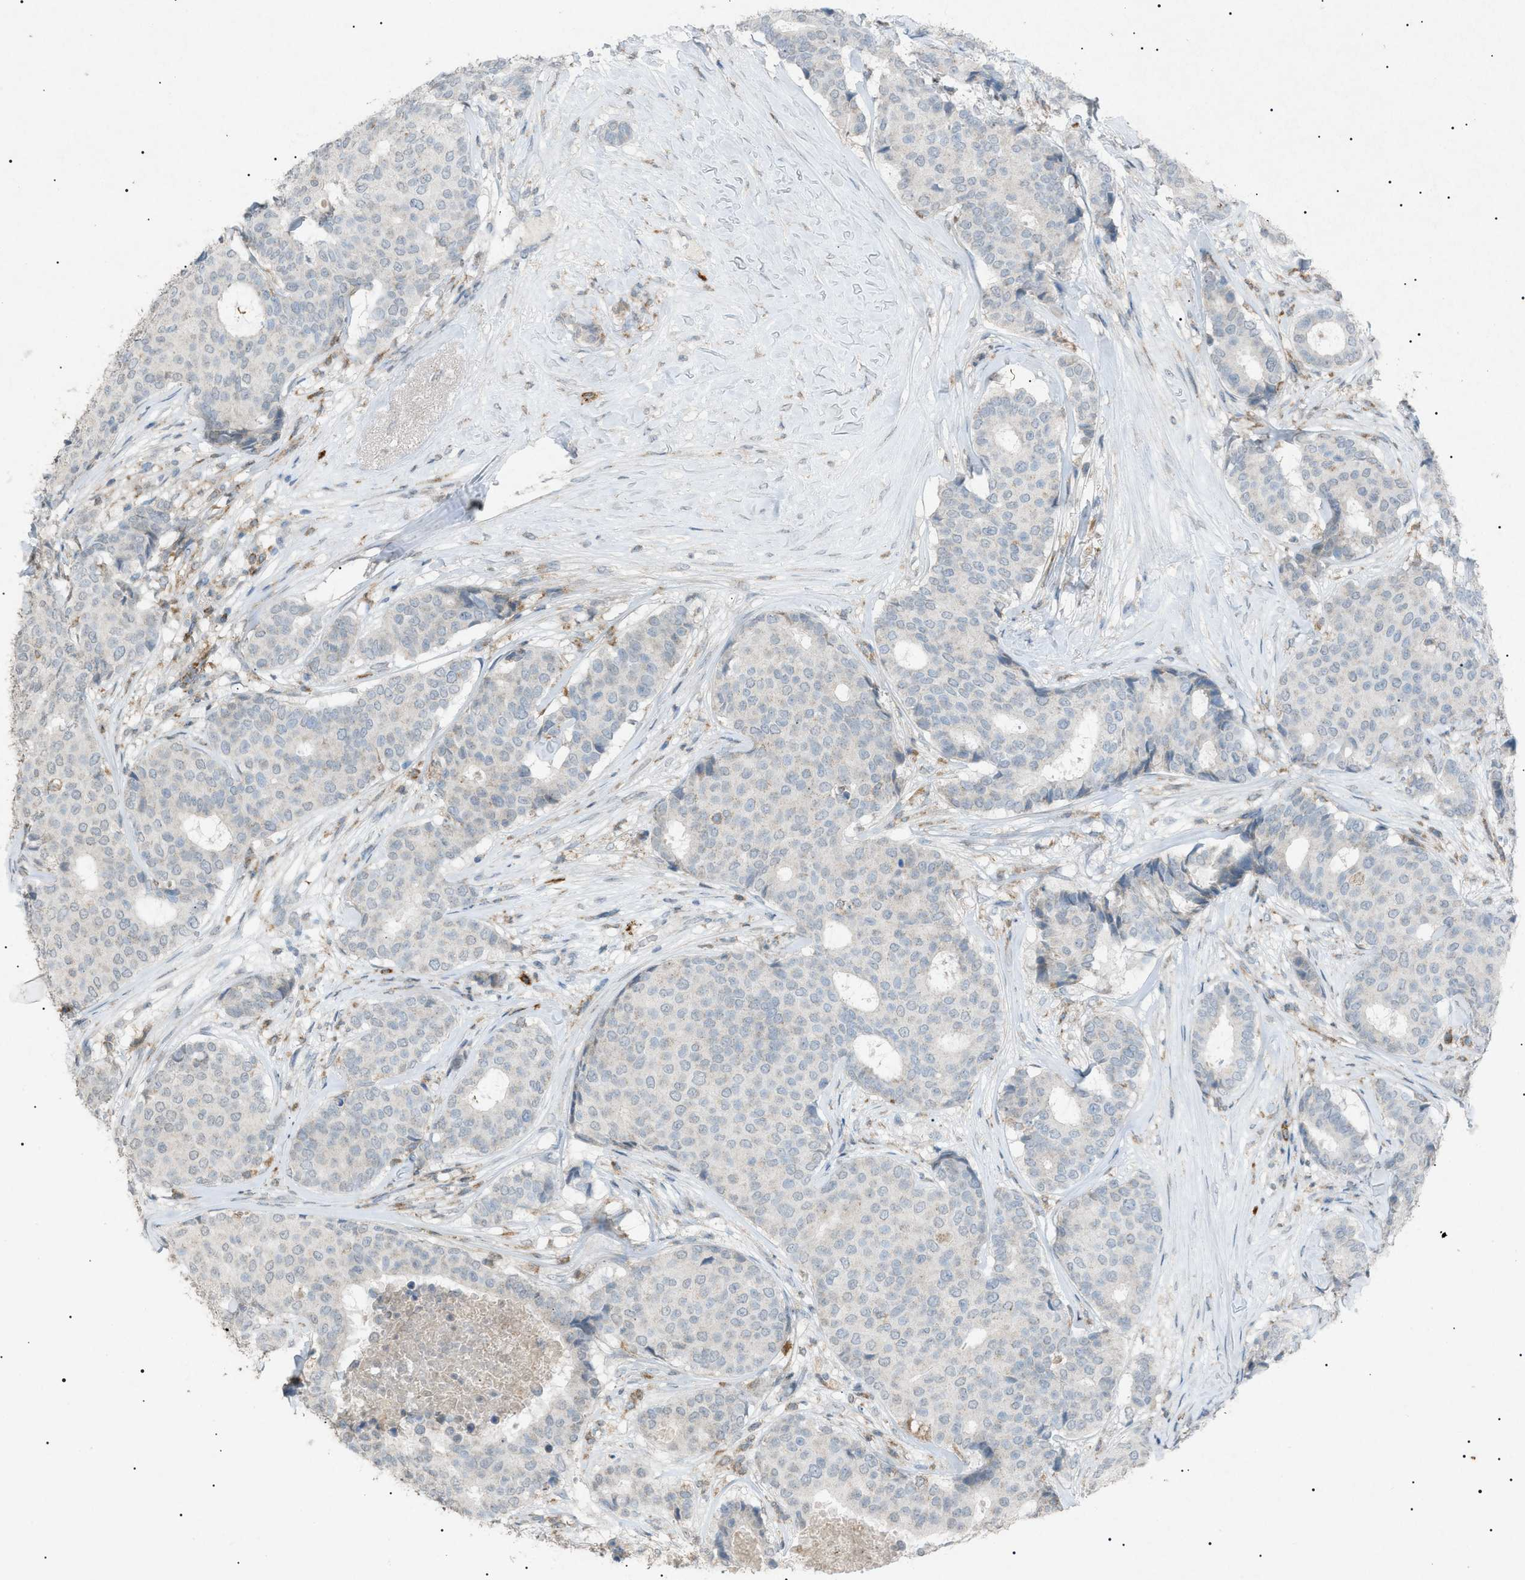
{"staining": {"intensity": "negative", "quantity": "none", "location": "none"}, "tissue": "breast cancer", "cell_type": "Tumor cells", "image_type": "cancer", "snomed": [{"axis": "morphology", "description": "Duct carcinoma"}, {"axis": "topography", "description": "Breast"}], "caption": "Tumor cells are negative for brown protein staining in breast infiltrating ductal carcinoma. Brightfield microscopy of immunohistochemistry (IHC) stained with DAB (3,3'-diaminobenzidine) (brown) and hematoxylin (blue), captured at high magnification.", "gene": "BTK", "patient": {"sex": "female", "age": 75}}